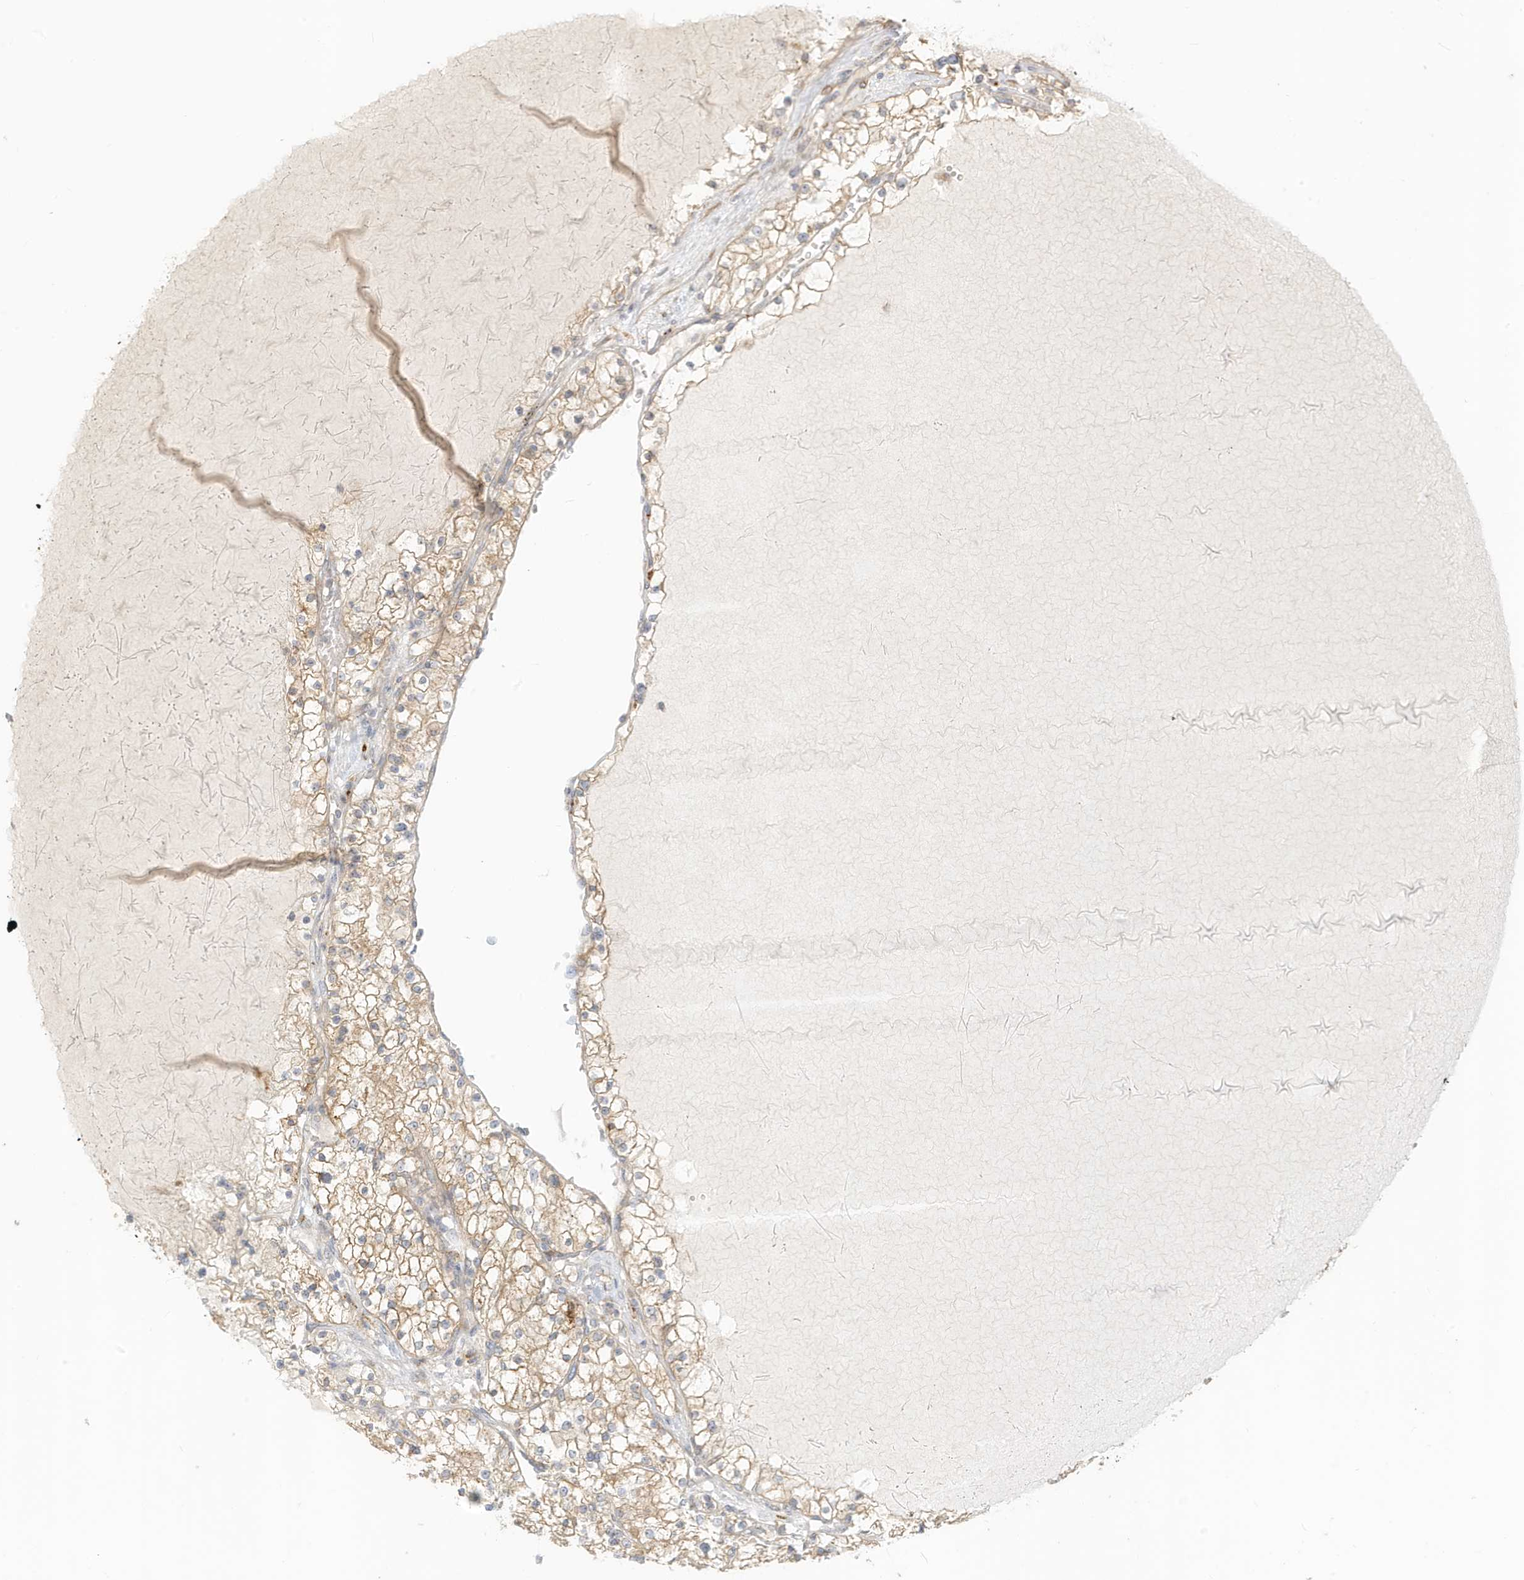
{"staining": {"intensity": "moderate", "quantity": "25%-75%", "location": "cytoplasmic/membranous"}, "tissue": "renal cancer", "cell_type": "Tumor cells", "image_type": "cancer", "snomed": [{"axis": "morphology", "description": "Normal tissue, NOS"}, {"axis": "morphology", "description": "Adenocarcinoma, NOS"}, {"axis": "topography", "description": "Kidney"}], "caption": "Tumor cells reveal medium levels of moderate cytoplasmic/membranous staining in about 25%-75% of cells in human adenocarcinoma (renal).", "gene": "MCOLN1", "patient": {"sex": "male", "age": 68}}